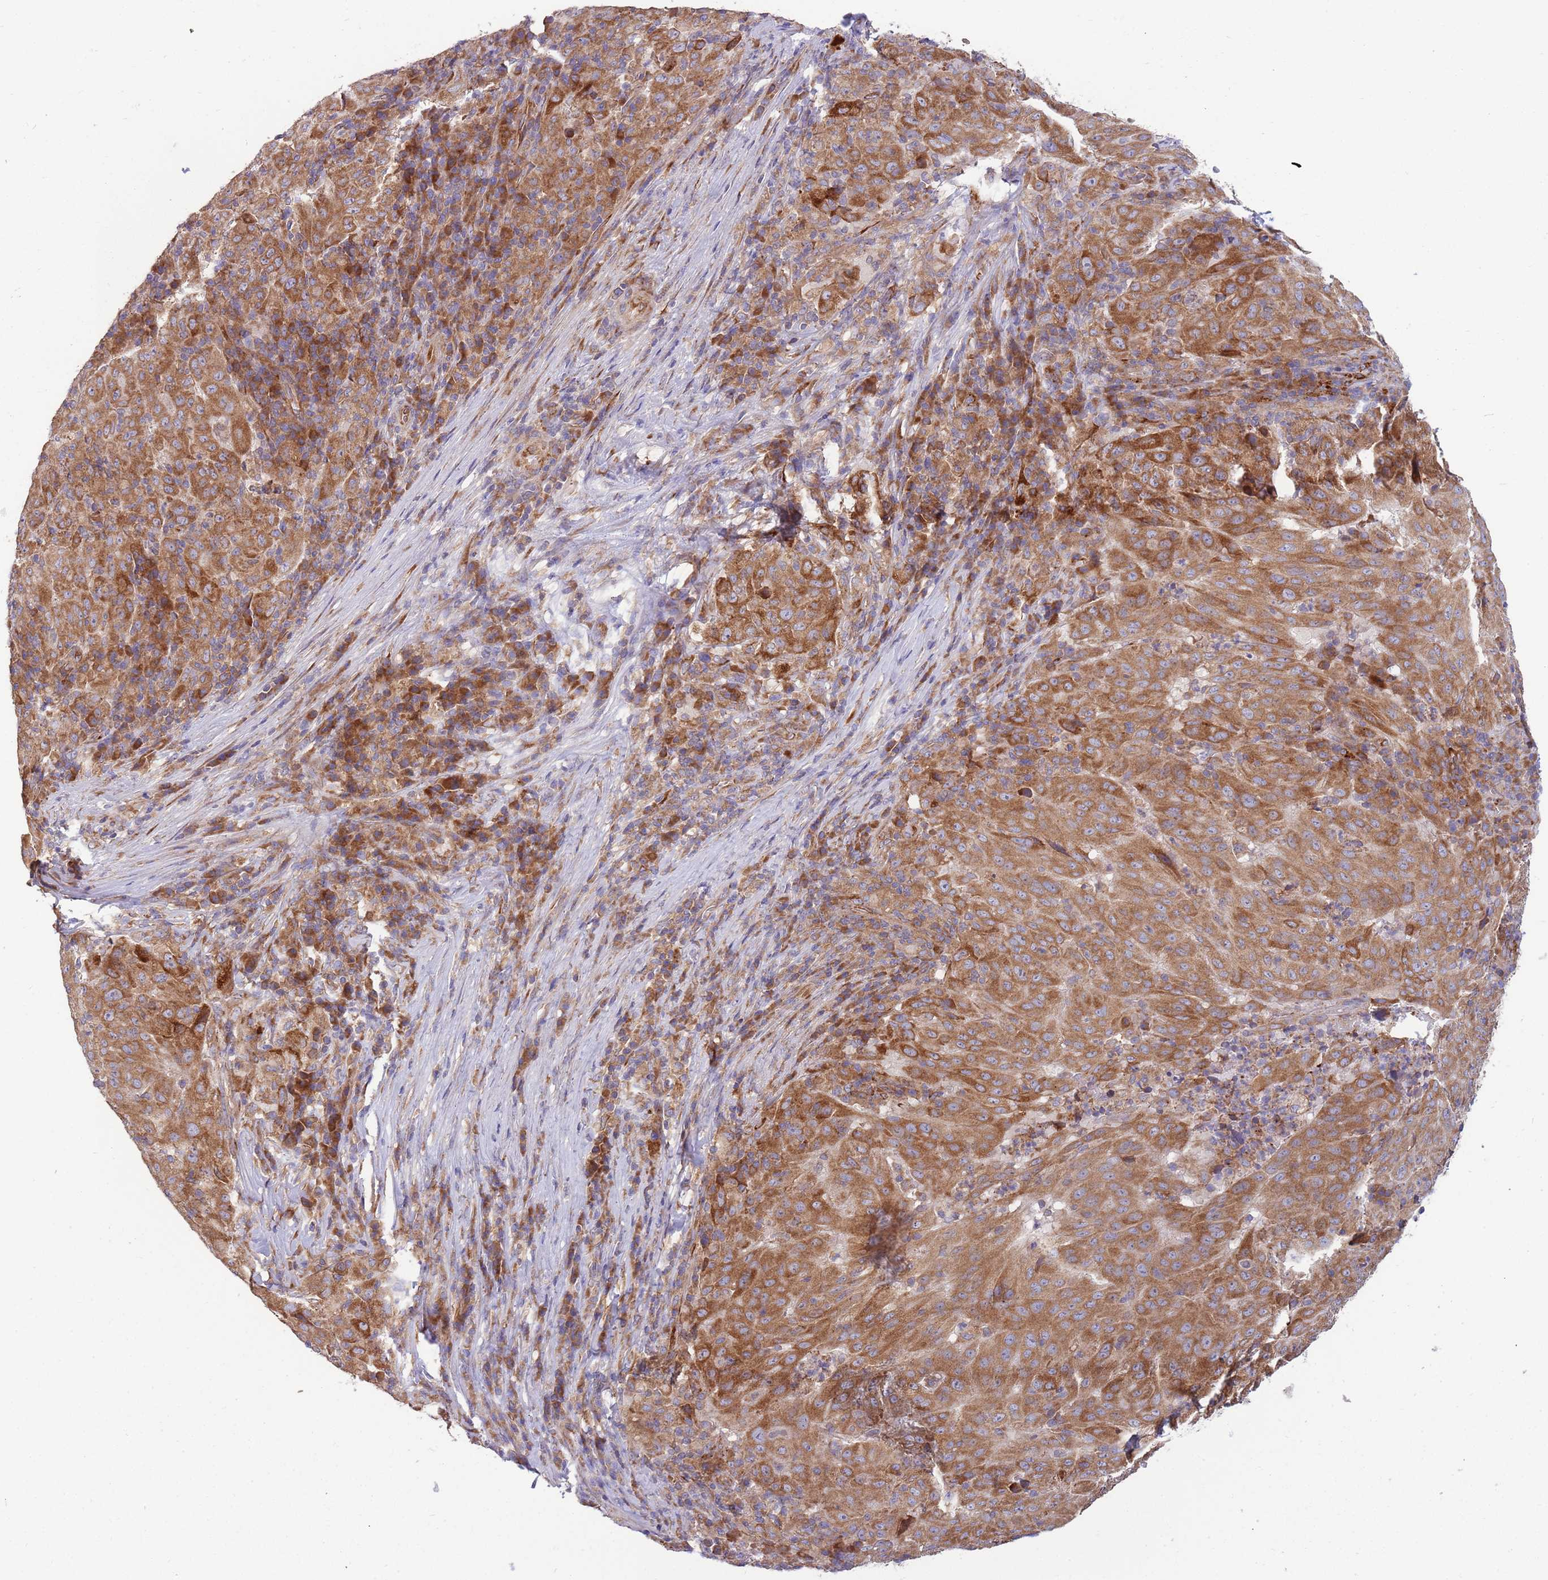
{"staining": {"intensity": "moderate", "quantity": ">75%", "location": "cytoplasmic/membranous"}, "tissue": "pancreatic cancer", "cell_type": "Tumor cells", "image_type": "cancer", "snomed": [{"axis": "morphology", "description": "Adenocarcinoma, NOS"}, {"axis": "topography", "description": "Pancreas"}], "caption": "The image exhibits a brown stain indicating the presence of a protein in the cytoplasmic/membranous of tumor cells in pancreatic cancer.", "gene": "ARMCX6", "patient": {"sex": "male", "age": 63}}